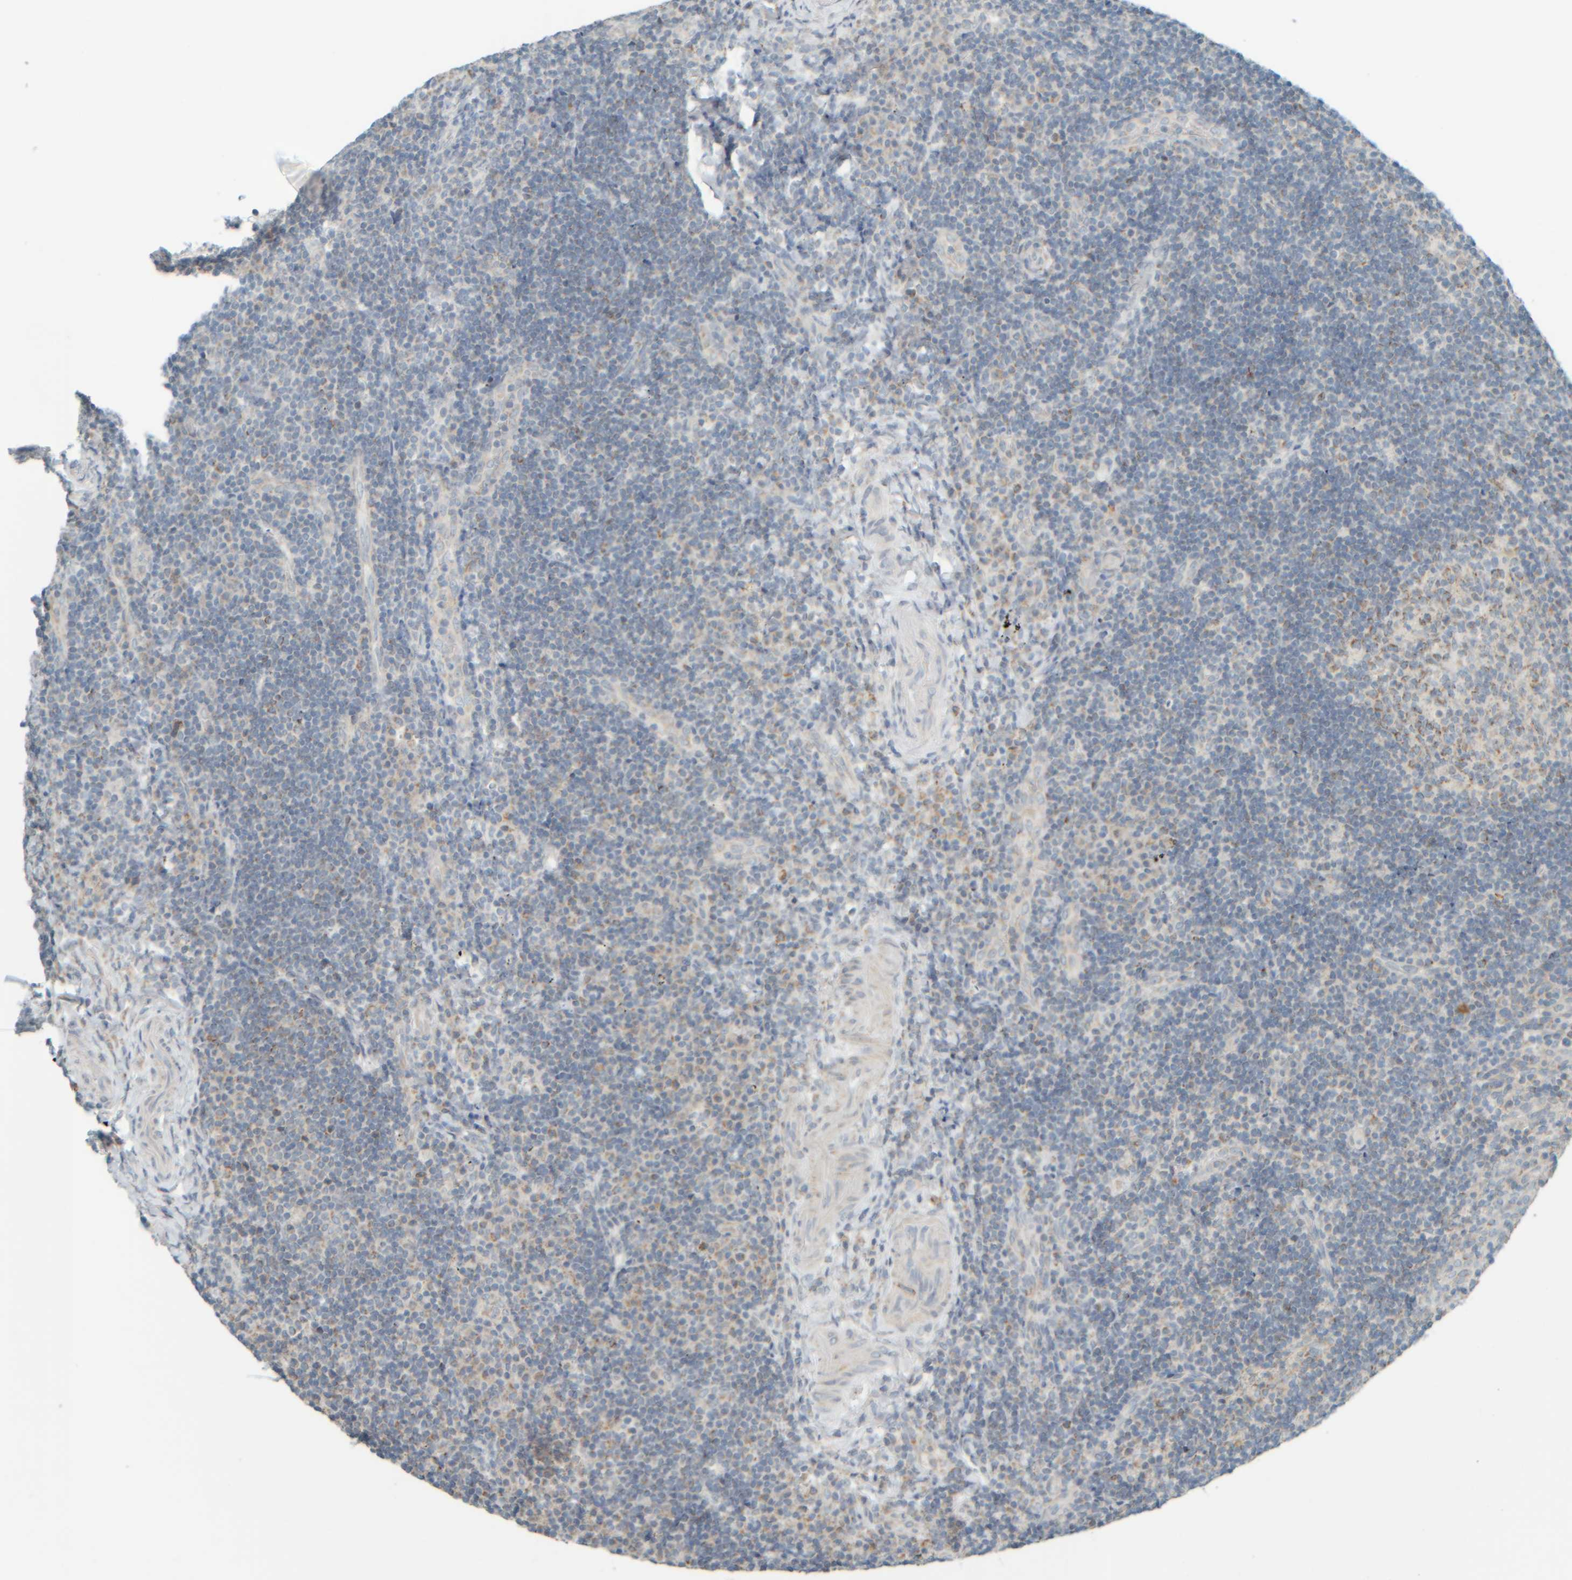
{"staining": {"intensity": "weak", "quantity": "<25%", "location": "cytoplasmic/membranous"}, "tissue": "lymphoma", "cell_type": "Tumor cells", "image_type": "cancer", "snomed": [{"axis": "morphology", "description": "Malignant lymphoma, non-Hodgkin's type, High grade"}, {"axis": "topography", "description": "Tonsil"}], "caption": "This micrograph is of lymphoma stained with immunohistochemistry (IHC) to label a protein in brown with the nuclei are counter-stained blue. There is no positivity in tumor cells.", "gene": "PTGES3L-AARSD1", "patient": {"sex": "female", "age": 36}}